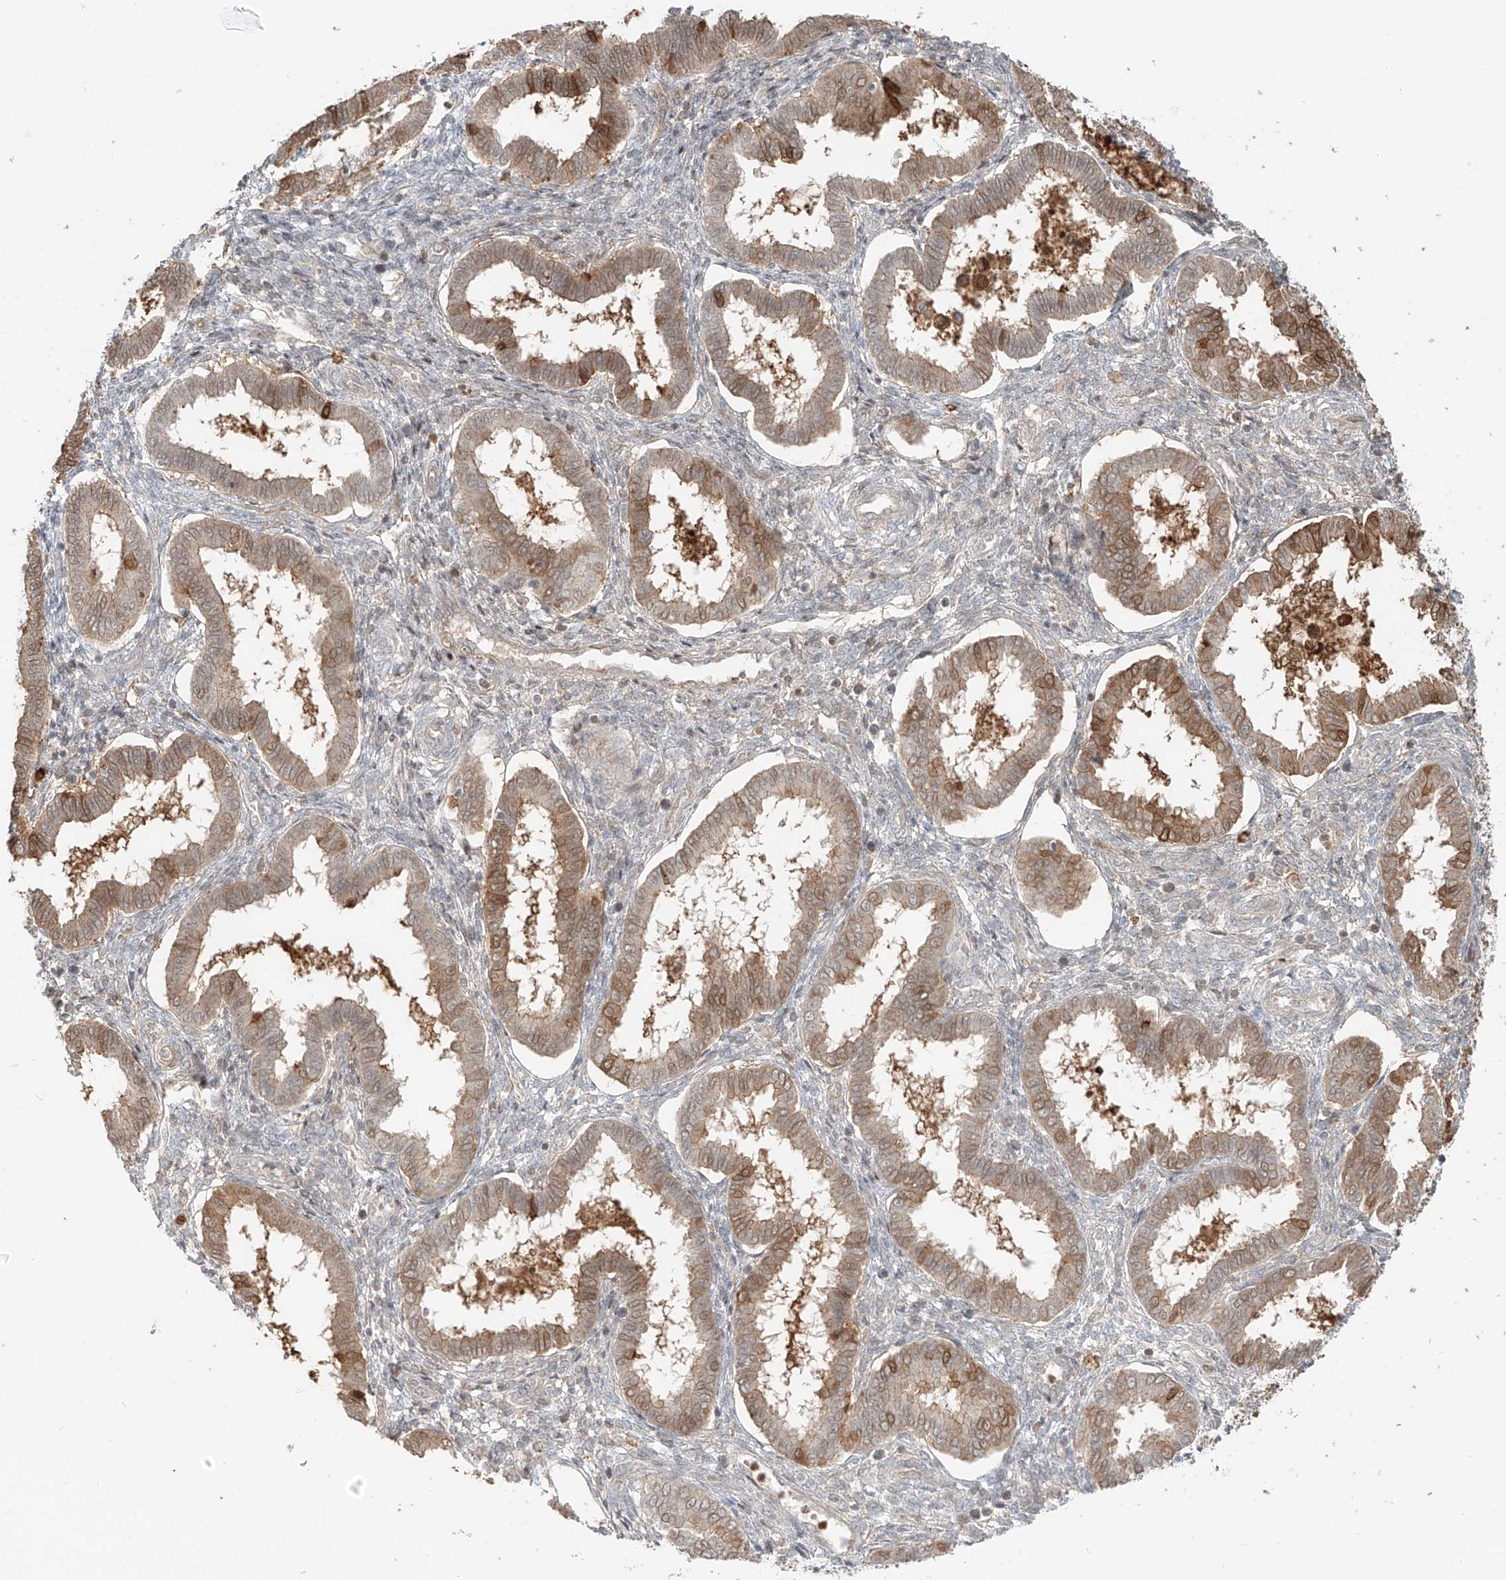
{"staining": {"intensity": "negative", "quantity": "none", "location": "none"}, "tissue": "endometrium", "cell_type": "Cells in endometrial stroma", "image_type": "normal", "snomed": [{"axis": "morphology", "description": "Normal tissue, NOS"}, {"axis": "topography", "description": "Endometrium"}], "caption": "The immunohistochemistry (IHC) histopathology image has no significant staining in cells in endometrial stroma of endometrium.", "gene": "CEP162", "patient": {"sex": "female", "age": 24}}